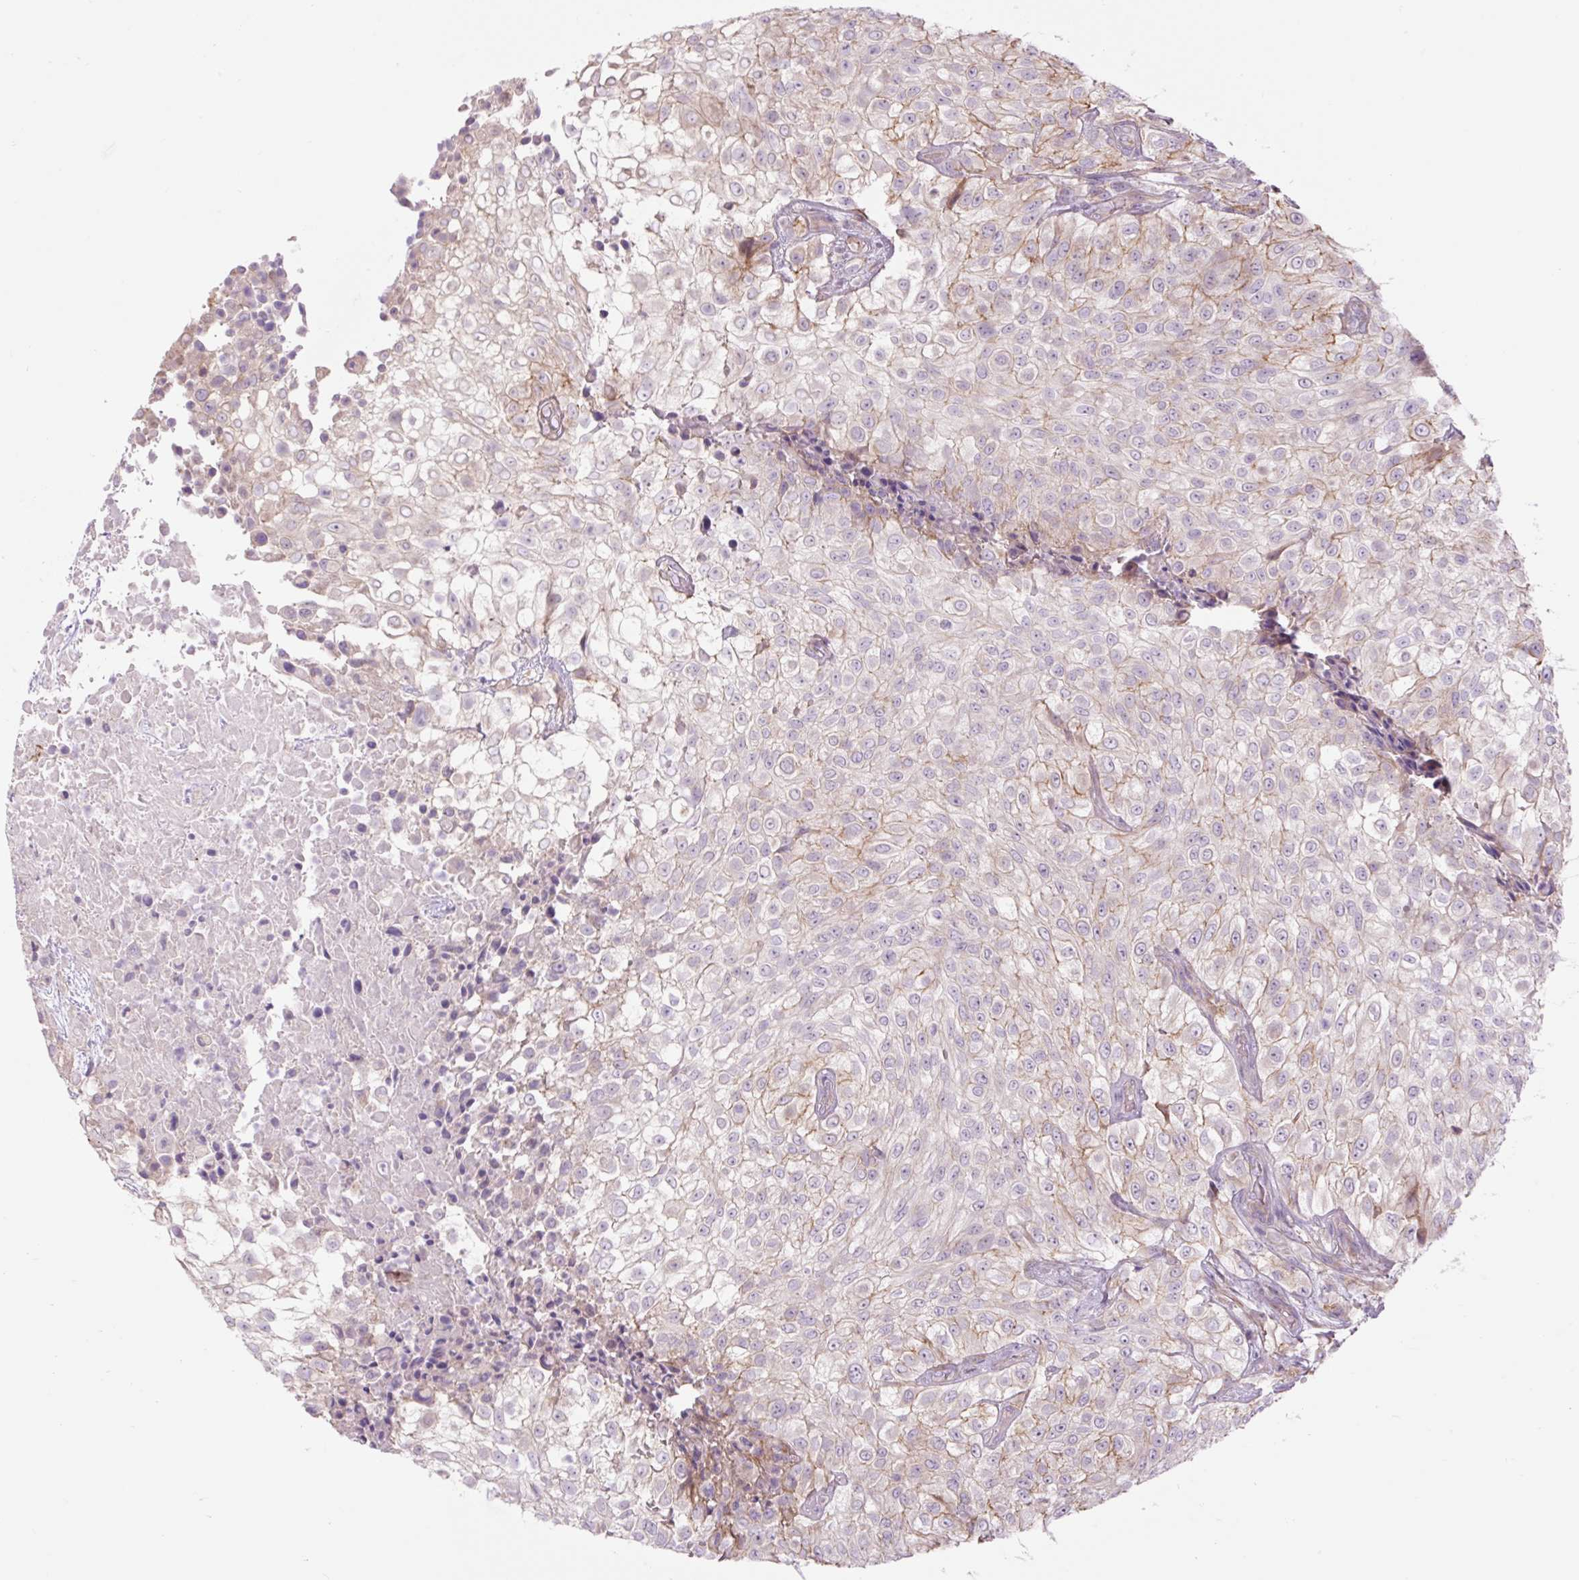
{"staining": {"intensity": "moderate", "quantity": "<25%", "location": "cytoplasmic/membranous"}, "tissue": "urothelial cancer", "cell_type": "Tumor cells", "image_type": "cancer", "snomed": [{"axis": "morphology", "description": "Urothelial carcinoma, High grade"}, {"axis": "topography", "description": "Urinary bladder"}], "caption": "About <25% of tumor cells in human urothelial cancer display moderate cytoplasmic/membranous protein expression as visualized by brown immunohistochemical staining.", "gene": "GRID2", "patient": {"sex": "male", "age": 56}}